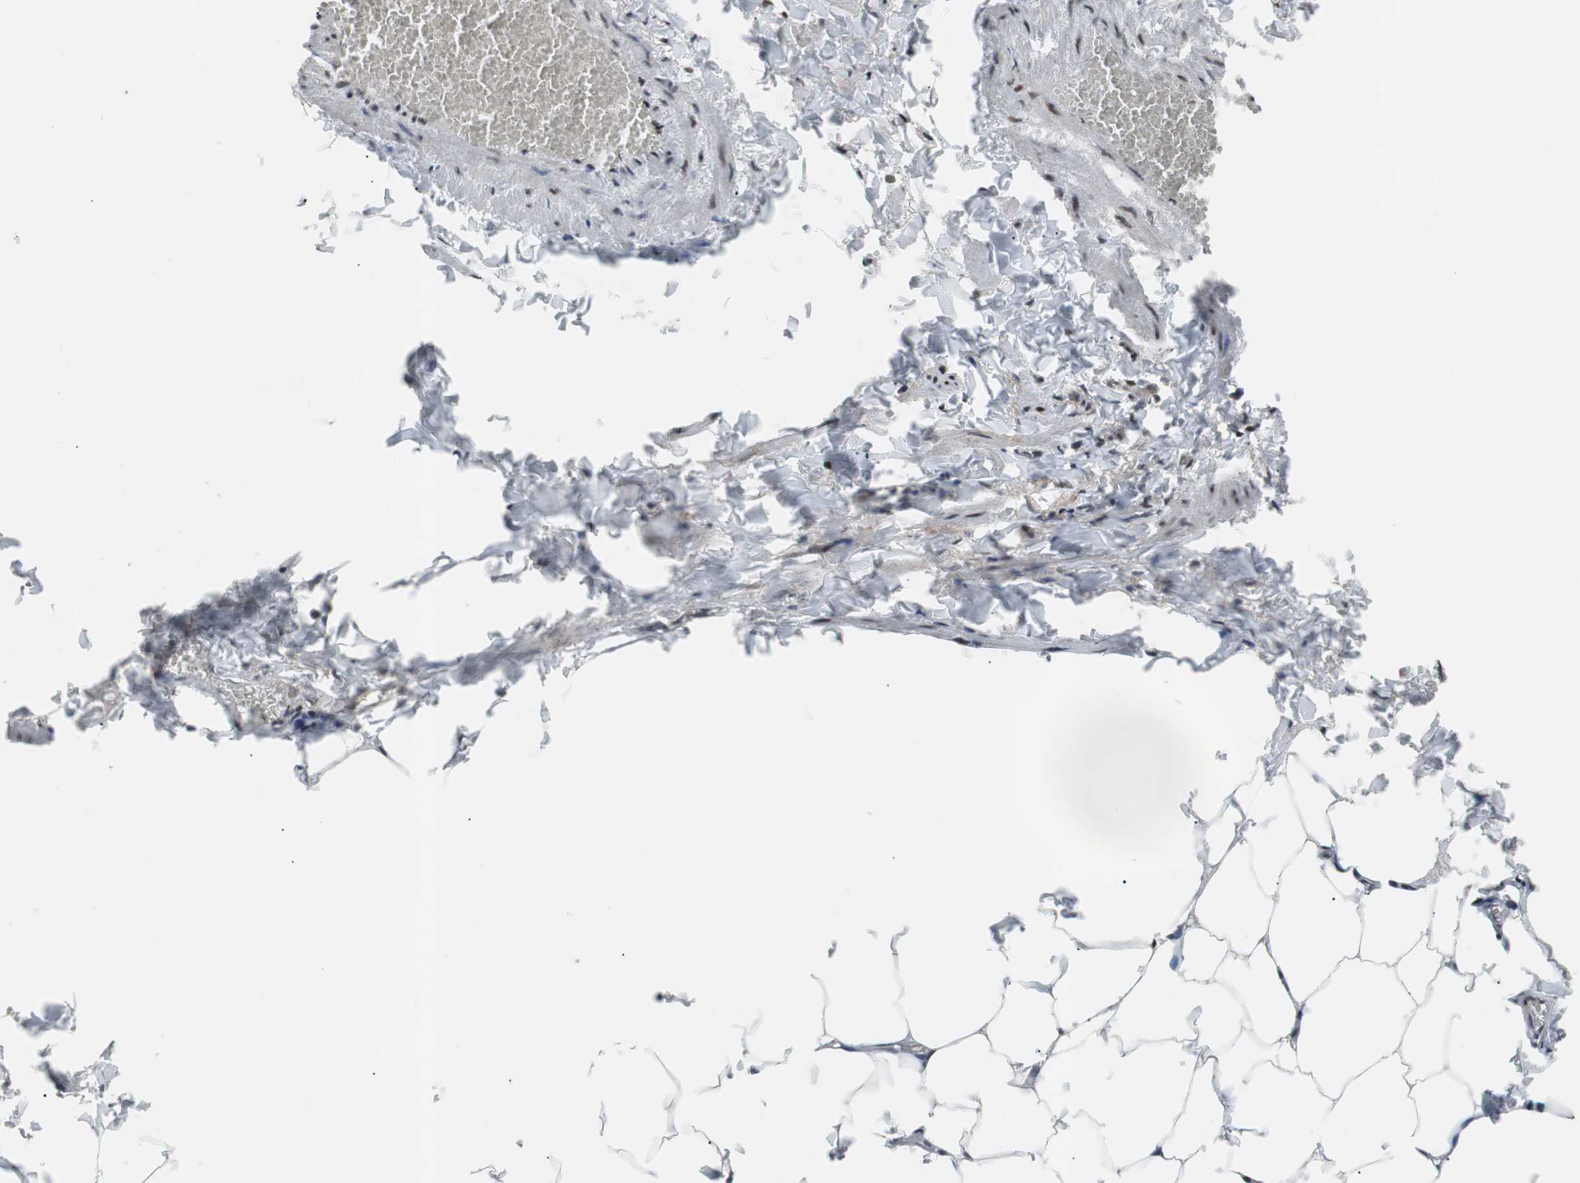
{"staining": {"intensity": "strong", "quantity": ">75%", "location": "nuclear"}, "tissue": "adipose tissue", "cell_type": "Adipocytes", "image_type": "normal", "snomed": [{"axis": "morphology", "description": "Normal tissue, NOS"}, {"axis": "topography", "description": "Vascular tissue"}], "caption": "The micrograph displays a brown stain indicating the presence of a protein in the nuclear of adipocytes in adipose tissue. (Brightfield microscopy of DAB IHC at high magnification).", "gene": "NBL1", "patient": {"sex": "male", "age": 41}}